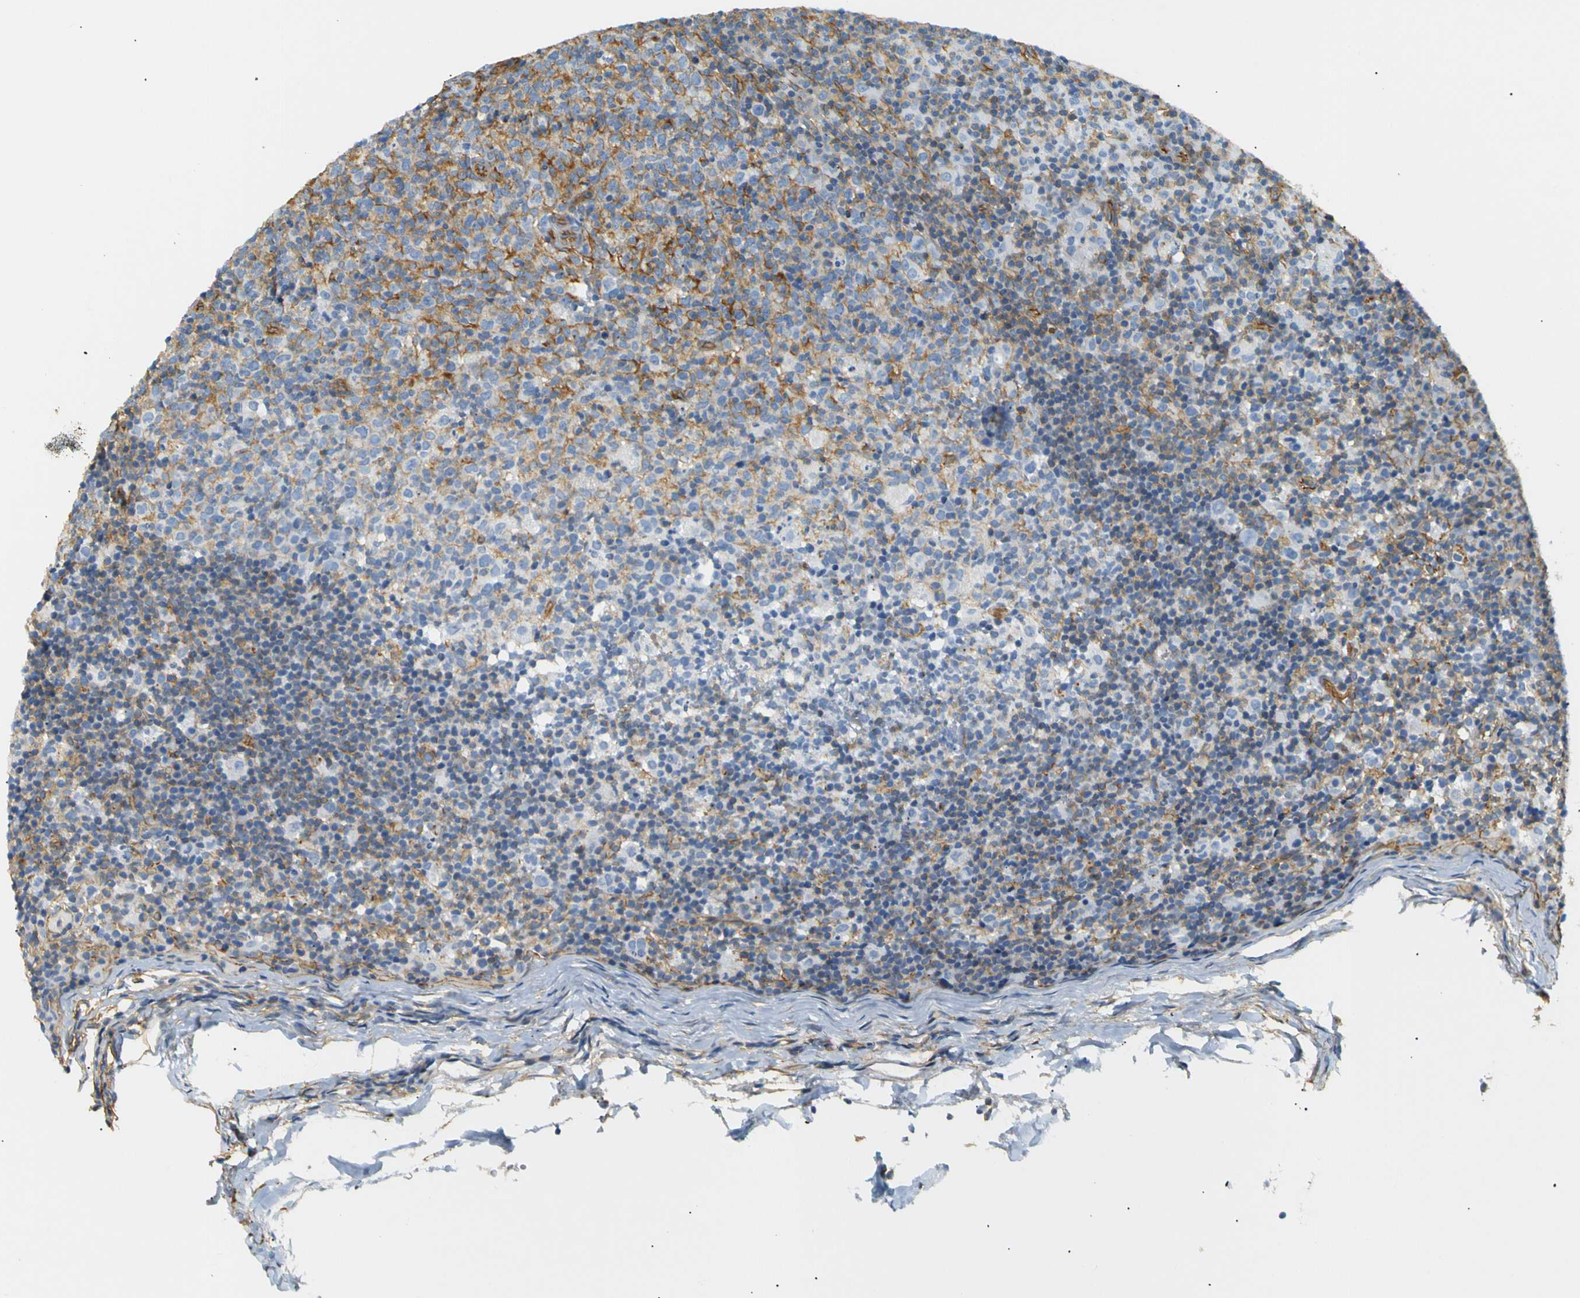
{"staining": {"intensity": "moderate", "quantity": "25%-75%", "location": "cytoplasmic/membranous"}, "tissue": "lymph node", "cell_type": "Germinal center cells", "image_type": "normal", "snomed": [{"axis": "morphology", "description": "Normal tissue, NOS"}, {"axis": "morphology", "description": "Inflammation, NOS"}, {"axis": "topography", "description": "Lymph node"}], "caption": "Lymph node stained with DAB (3,3'-diaminobenzidine) IHC shows medium levels of moderate cytoplasmic/membranous staining in about 25%-75% of germinal center cells.", "gene": "SPTBN1", "patient": {"sex": "male", "age": 55}}